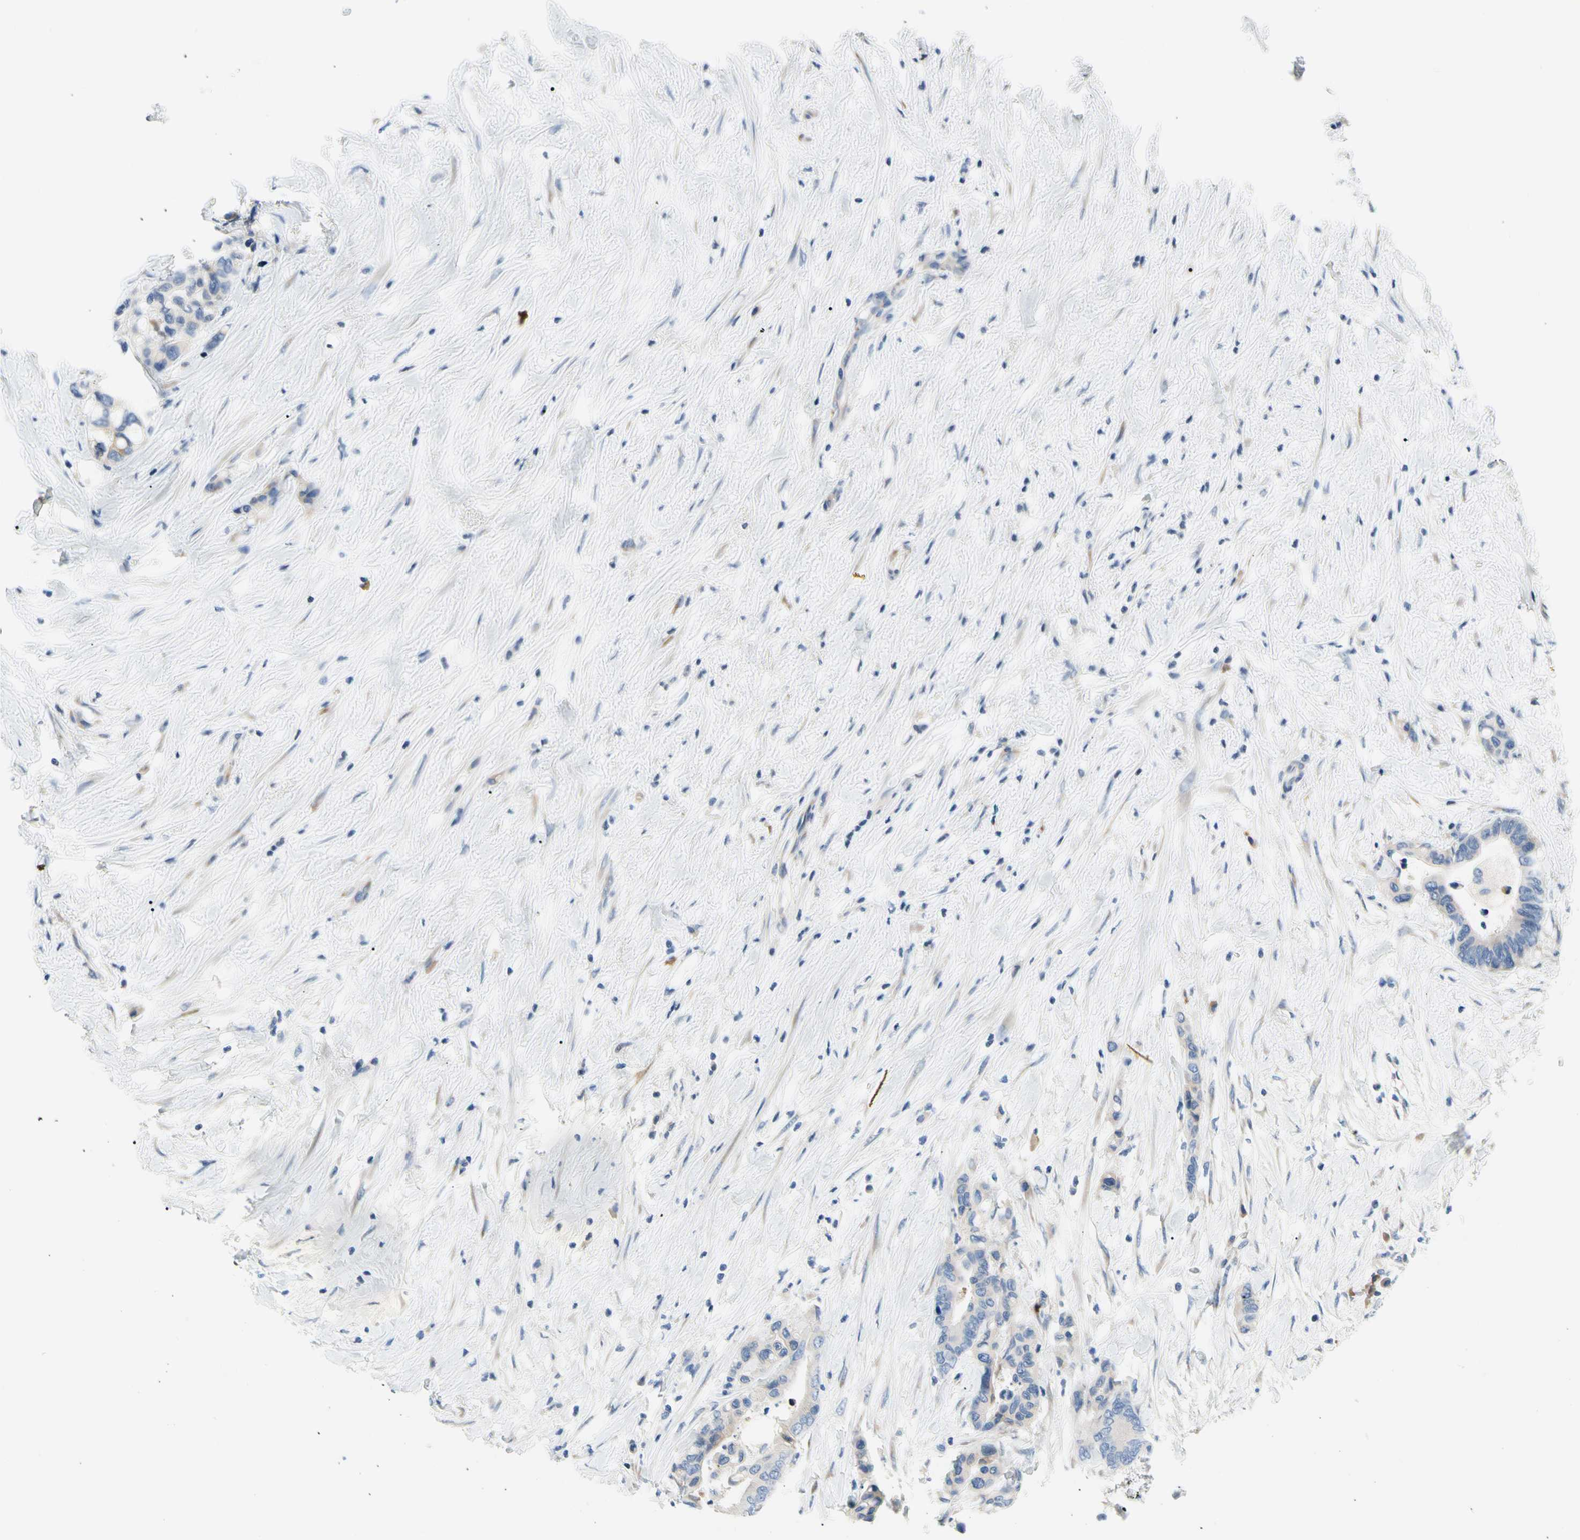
{"staining": {"intensity": "negative", "quantity": "none", "location": "none"}, "tissue": "colorectal cancer", "cell_type": "Tumor cells", "image_type": "cancer", "snomed": [{"axis": "morphology", "description": "Normal tissue, NOS"}, {"axis": "morphology", "description": "Adenocarcinoma, NOS"}, {"axis": "topography", "description": "Colon"}], "caption": "This histopathology image is of adenocarcinoma (colorectal) stained with immunohistochemistry to label a protein in brown with the nuclei are counter-stained blue. There is no positivity in tumor cells.", "gene": "STXBP1", "patient": {"sex": "male", "age": 82}}